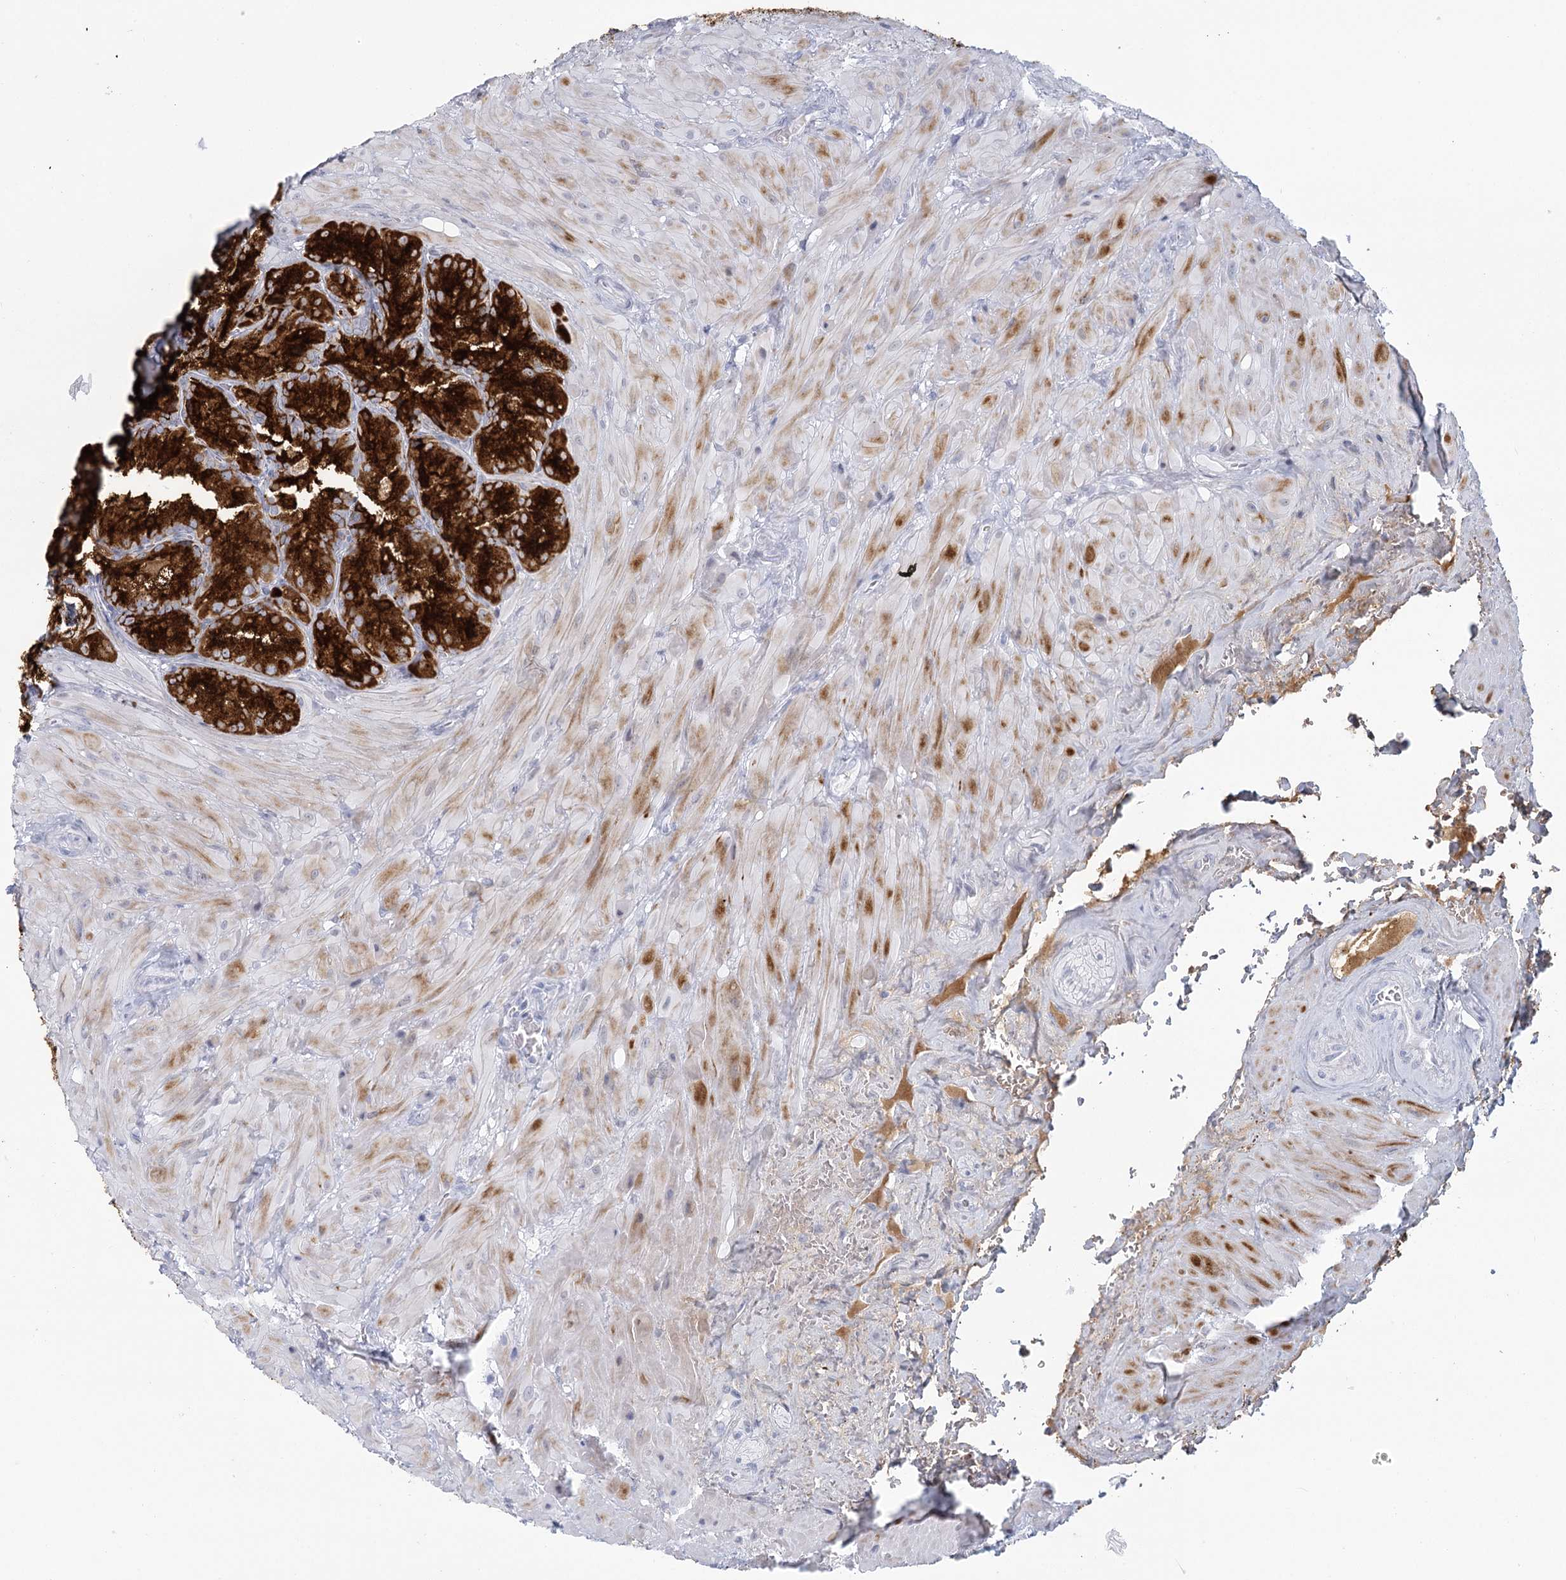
{"staining": {"intensity": "strong", "quantity": ">75%", "location": "cytoplasmic/membranous"}, "tissue": "seminal vesicle", "cell_type": "Glandular cells", "image_type": "normal", "snomed": [{"axis": "morphology", "description": "Normal tissue, NOS"}, {"axis": "topography", "description": "Seminal veicle"}], "caption": "IHC (DAB (3,3'-diaminobenzidine)) staining of normal seminal vesicle demonstrates strong cytoplasmic/membranous protein expression in about >75% of glandular cells. (DAB = brown stain, brightfield microscopy at high magnification).", "gene": "WNT8B", "patient": {"sex": "male", "age": 62}}